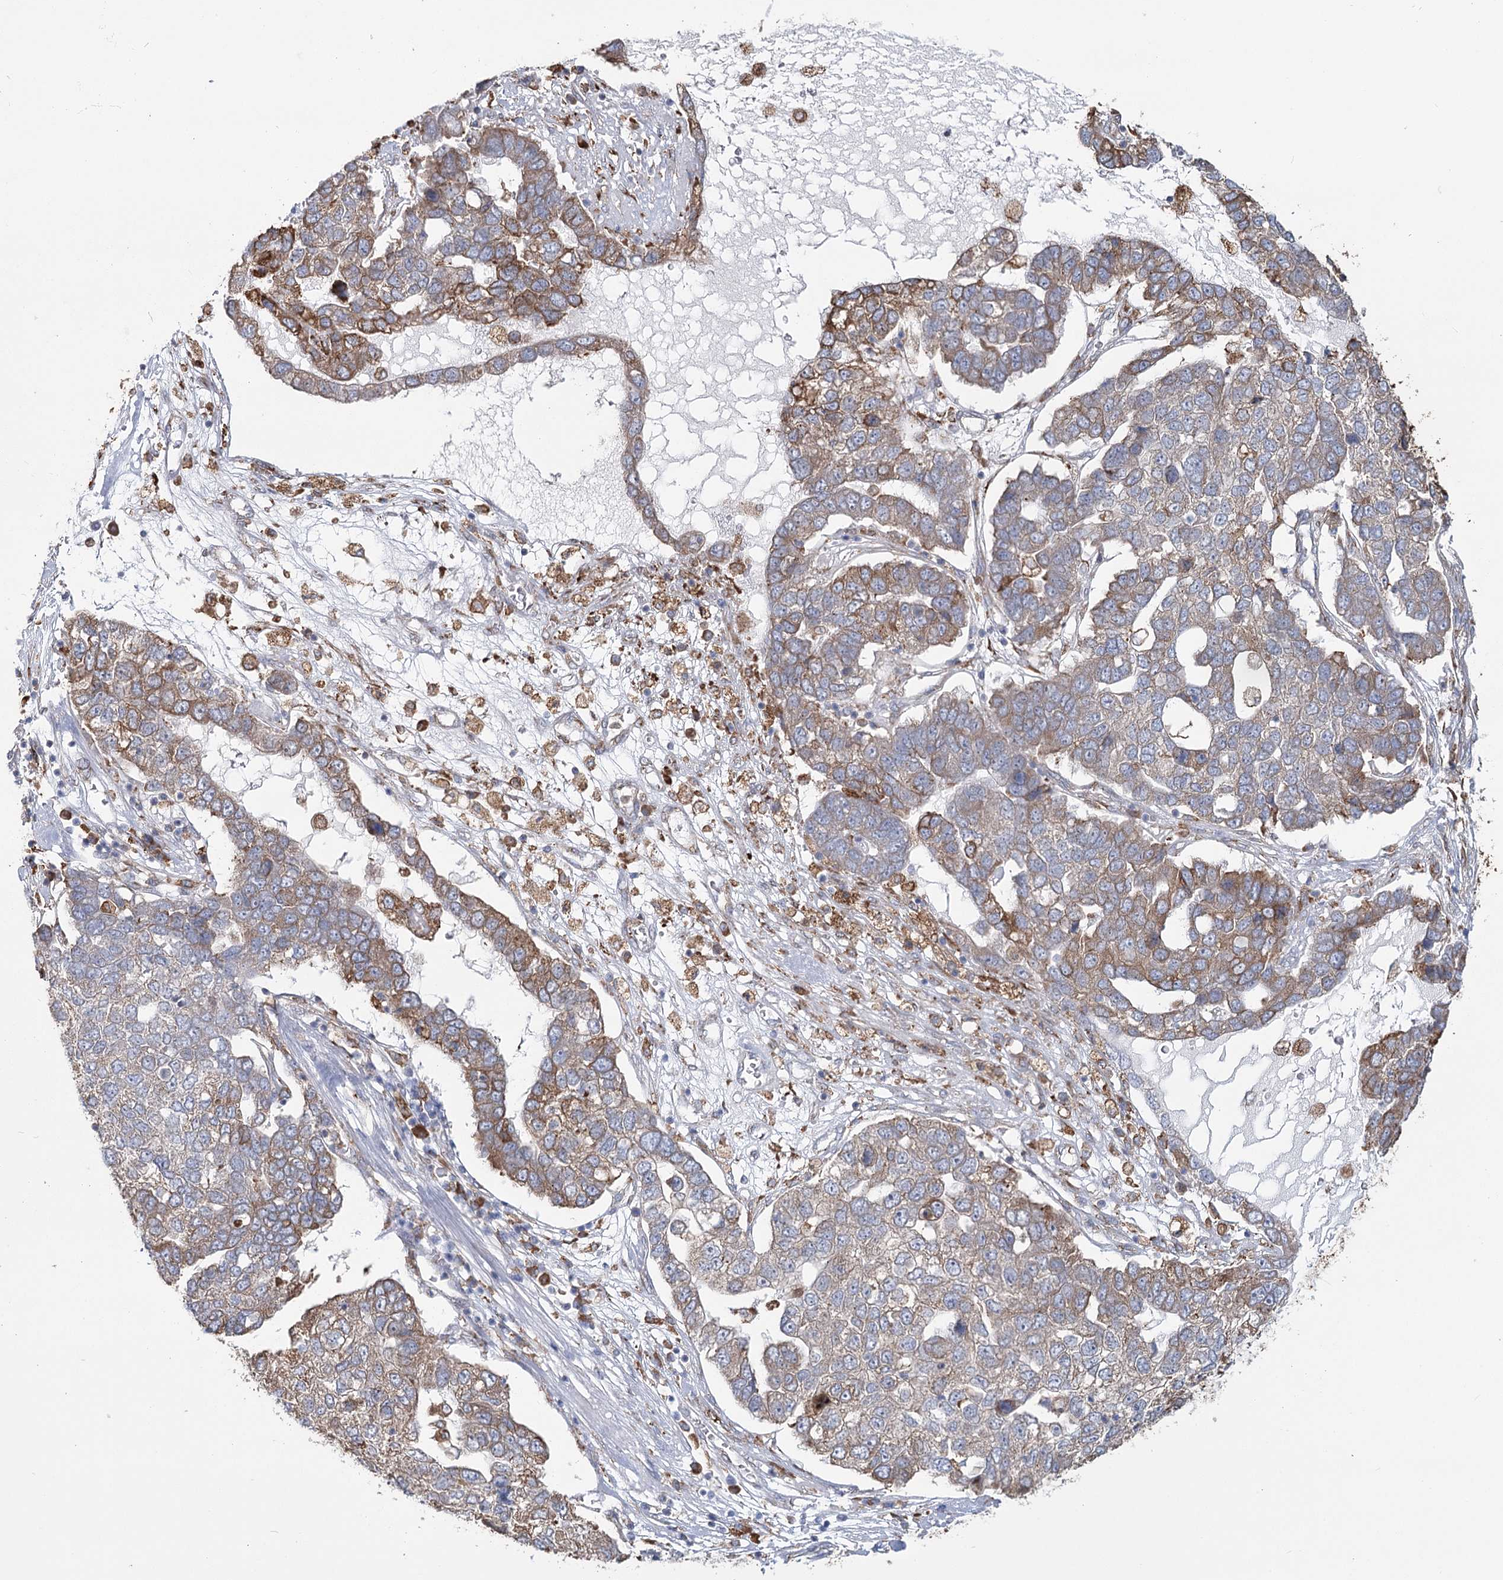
{"staining": {"intensity": "moderate", "quantity": "25%-75%", "location": "cytoplasmic/membranous"}, "tissue": "pancreatic cancer", "cell_type": "Tumor cells", "image_type": "cancer", "snomed": [{"axis": "morphology", "description": "Adenocarcinoma, NOS"}, {"axis": "topography", "description": "Pancreas"}], "caption": "IHC staining of pancreatic adenocarcinoma, which shows medium levels of moderate cytoplasmic/membranous expression in approximately 25%-75% of tumor cells indicating moderate cytoplasmic/membranous protein expression. The staining was performed using DAB (3,3'-diaminobenzidine) (brown) for protein detection and nuclei were counterstained in hematoxylin (blue).", "gene": "ZCCHC9", "patient": {"sex": "female", "age": 61}}